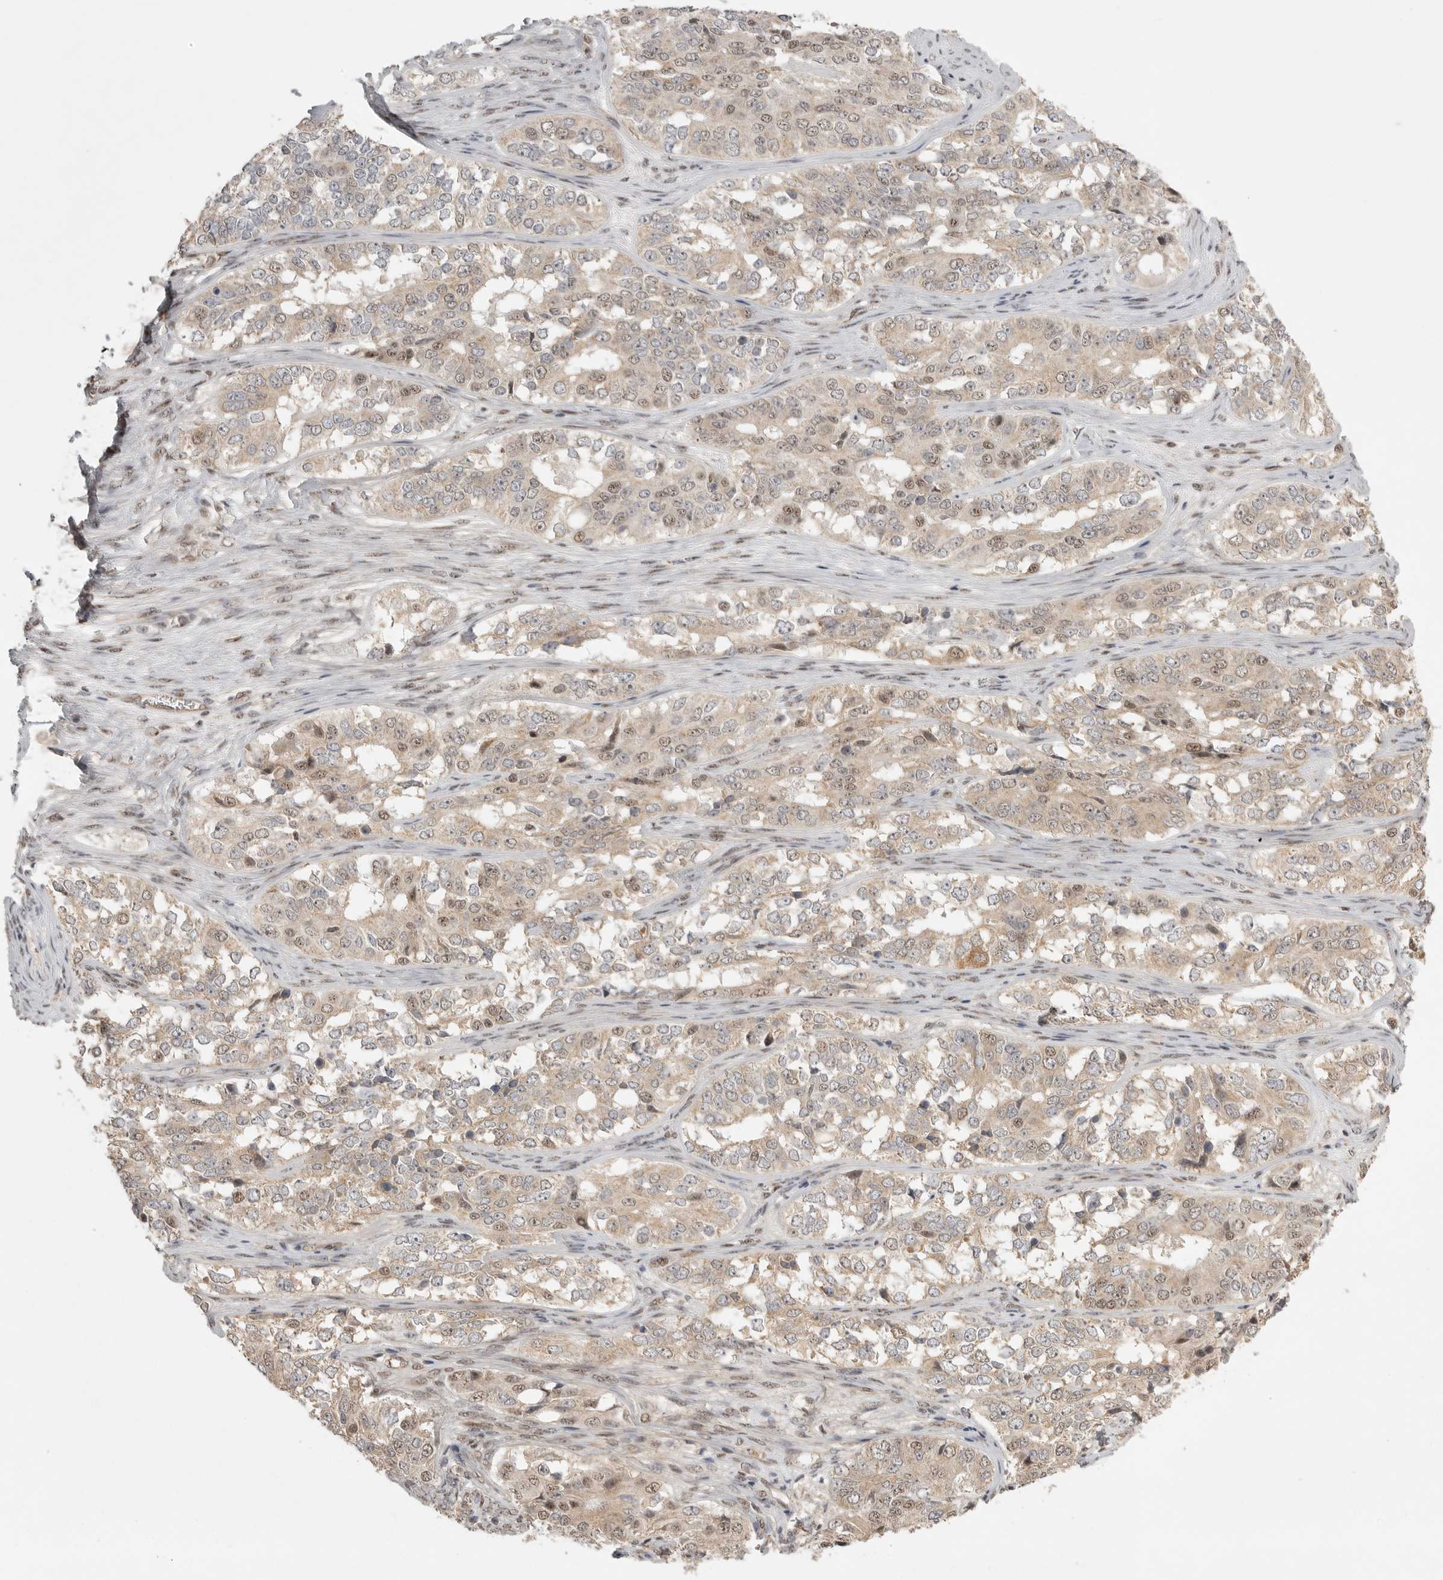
{"staining": {"intensity": "weak", "quantity": "25%-75%", "location": "cytoplasmic/membranous,nuclear"}, "tissue": "ovarian cancer", "cell_type": "Tumor cells", "image_type": "cancer", "snomed": [{"axis": "morphology", "description": "Carcinoma, endometroid"}, {"axis": "topography", "description": "Ovary"}], "caption": "Protein staining demonstrates weak cytoplasmic/membranous and nuclear expression in approximately 25%-75% of tumor cells in ovarian cancer (endometroid carcinoma).", "gene": "POMP", "patient": {"sex": "female", "age": 51}}